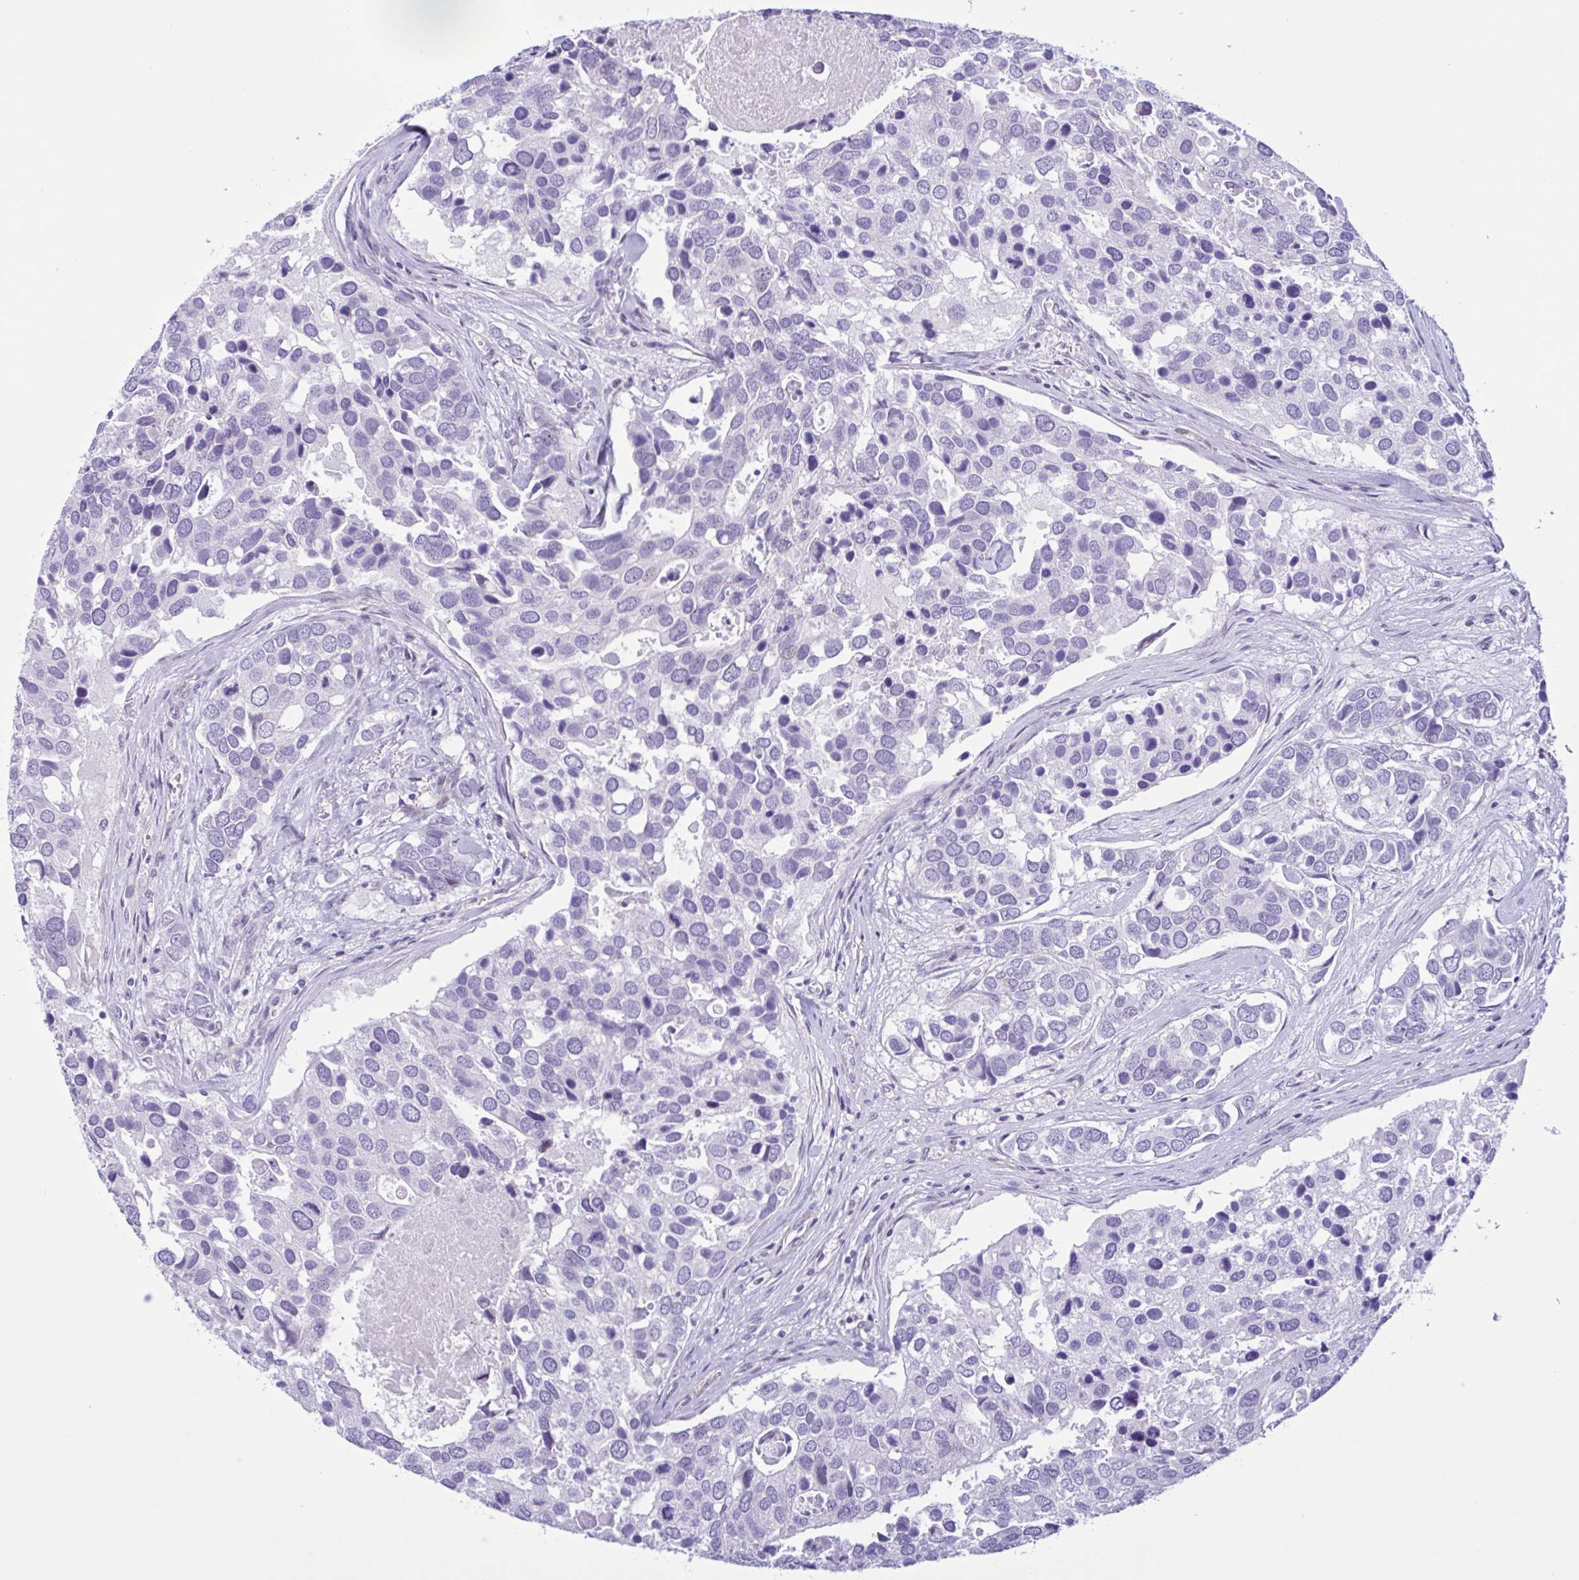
{"staining": {"intensity": "negative", "quantity": "none", "location": "none"}, "tissue": "breast cancer", "cell_type": "Tumor cells", "image_type": "cancer", "snomed": [{"axis": "morphology", "description": "Duct carcinoma"}, {"axis": "topography", "description": "Breast"}], "caption": "A micrograph of human breast cancer (infiltrating ductal carcinoma) is negative for staining in tumor cells. (Immunohistochemistry (ihc), brightfield microscopy, high magnification).", "gene": "AHCYL2", "patient": {"sex": "female", "age": 83}}